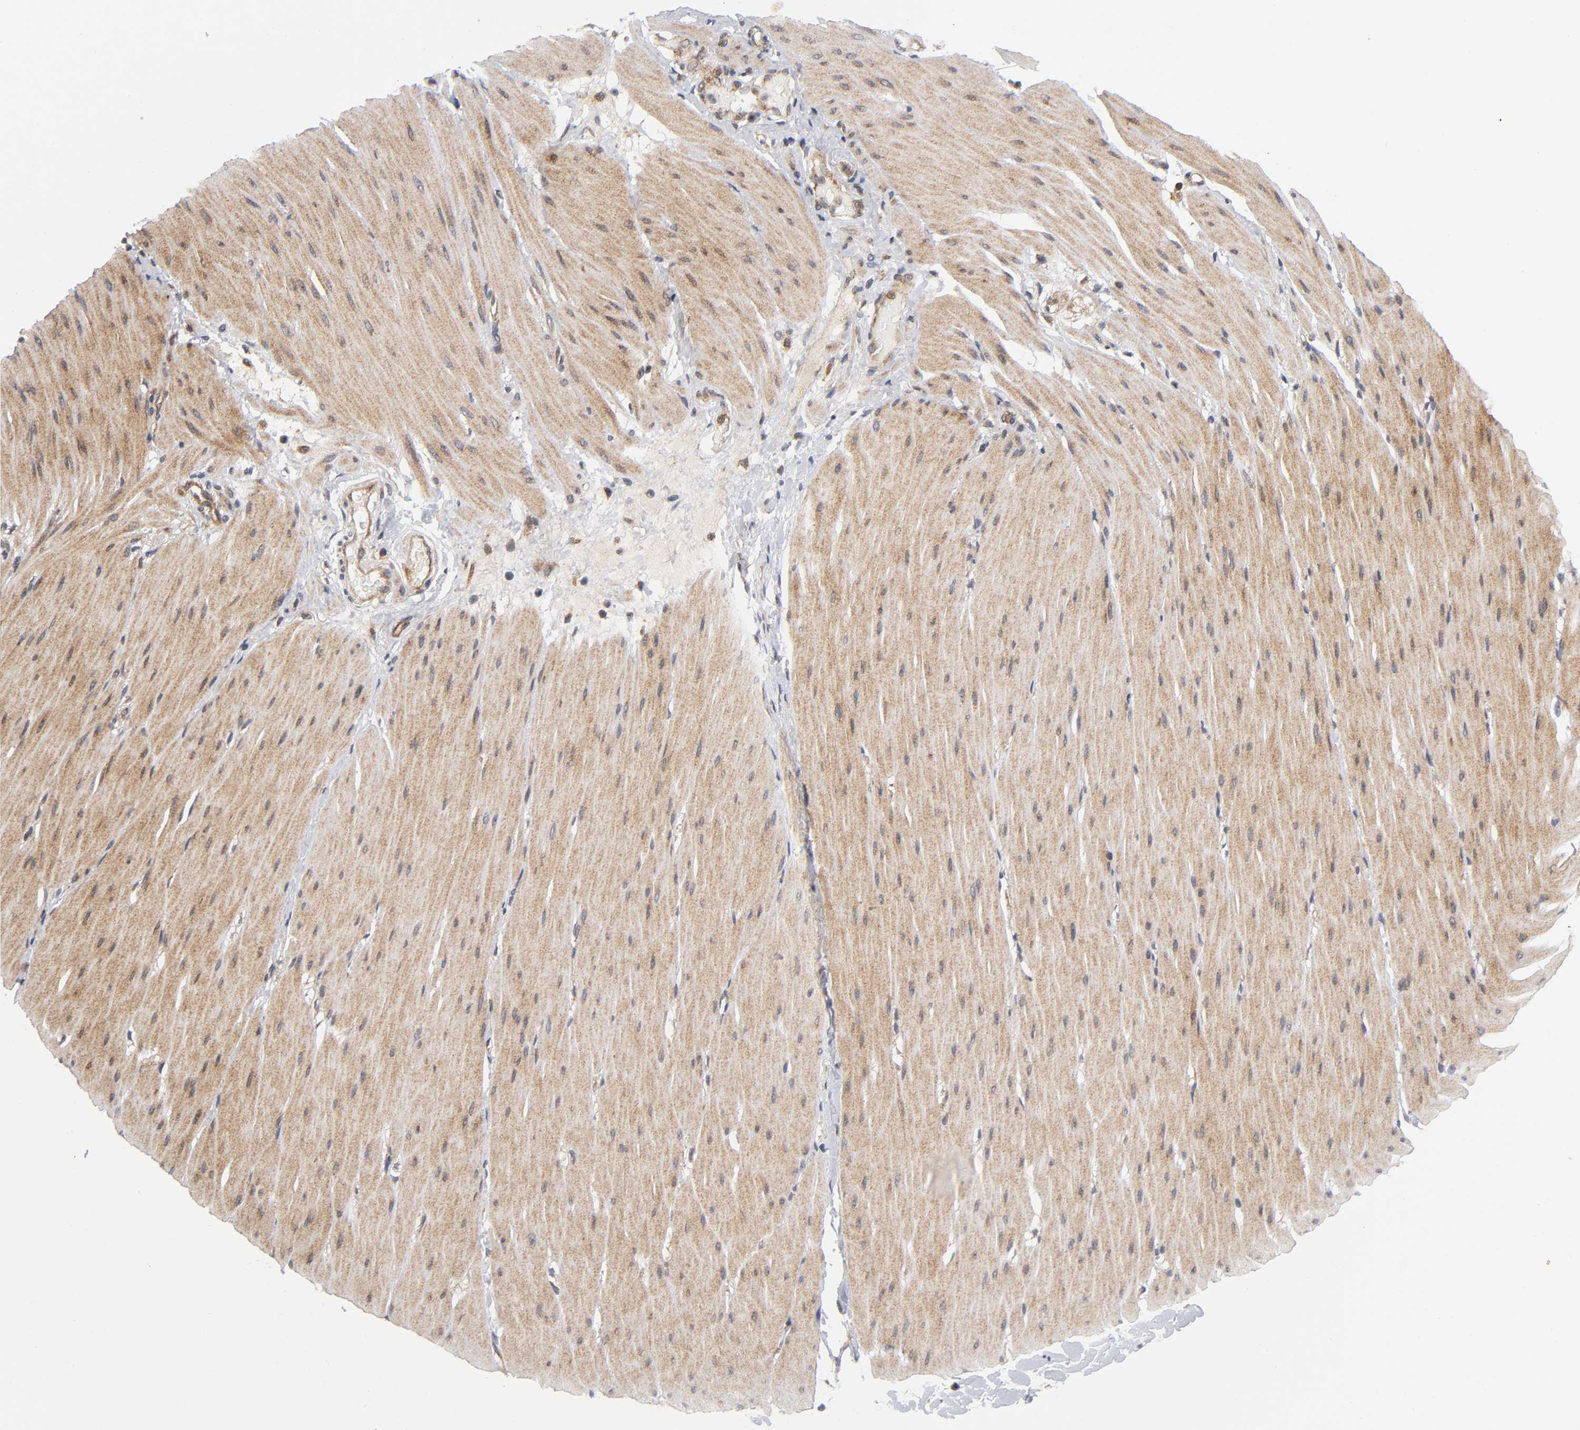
{"staining": {"intensity": "moderate", "quantity": ">75%", "location": "cytoplasmic/membranous"}, "tissue": "smooth muscle", "cell_type": "Smooth muscle cells", "image_type": "normal", "snomed": [{"axis": "morphology", "description": "Normal tissue, NOS"}, {"axis": "topography", "description": "Smooth muscle"}, {"axis": "topography", "description": "Colon"}], "caption": "Immunohistochemical staining of normal smooth muscle exhibits moderate cytoplasmic/membranous protein positivity in approximately >75% of smooth muscle cells.", "gene": "EIF5", "patient": {"sex": "male", "age": 67}}